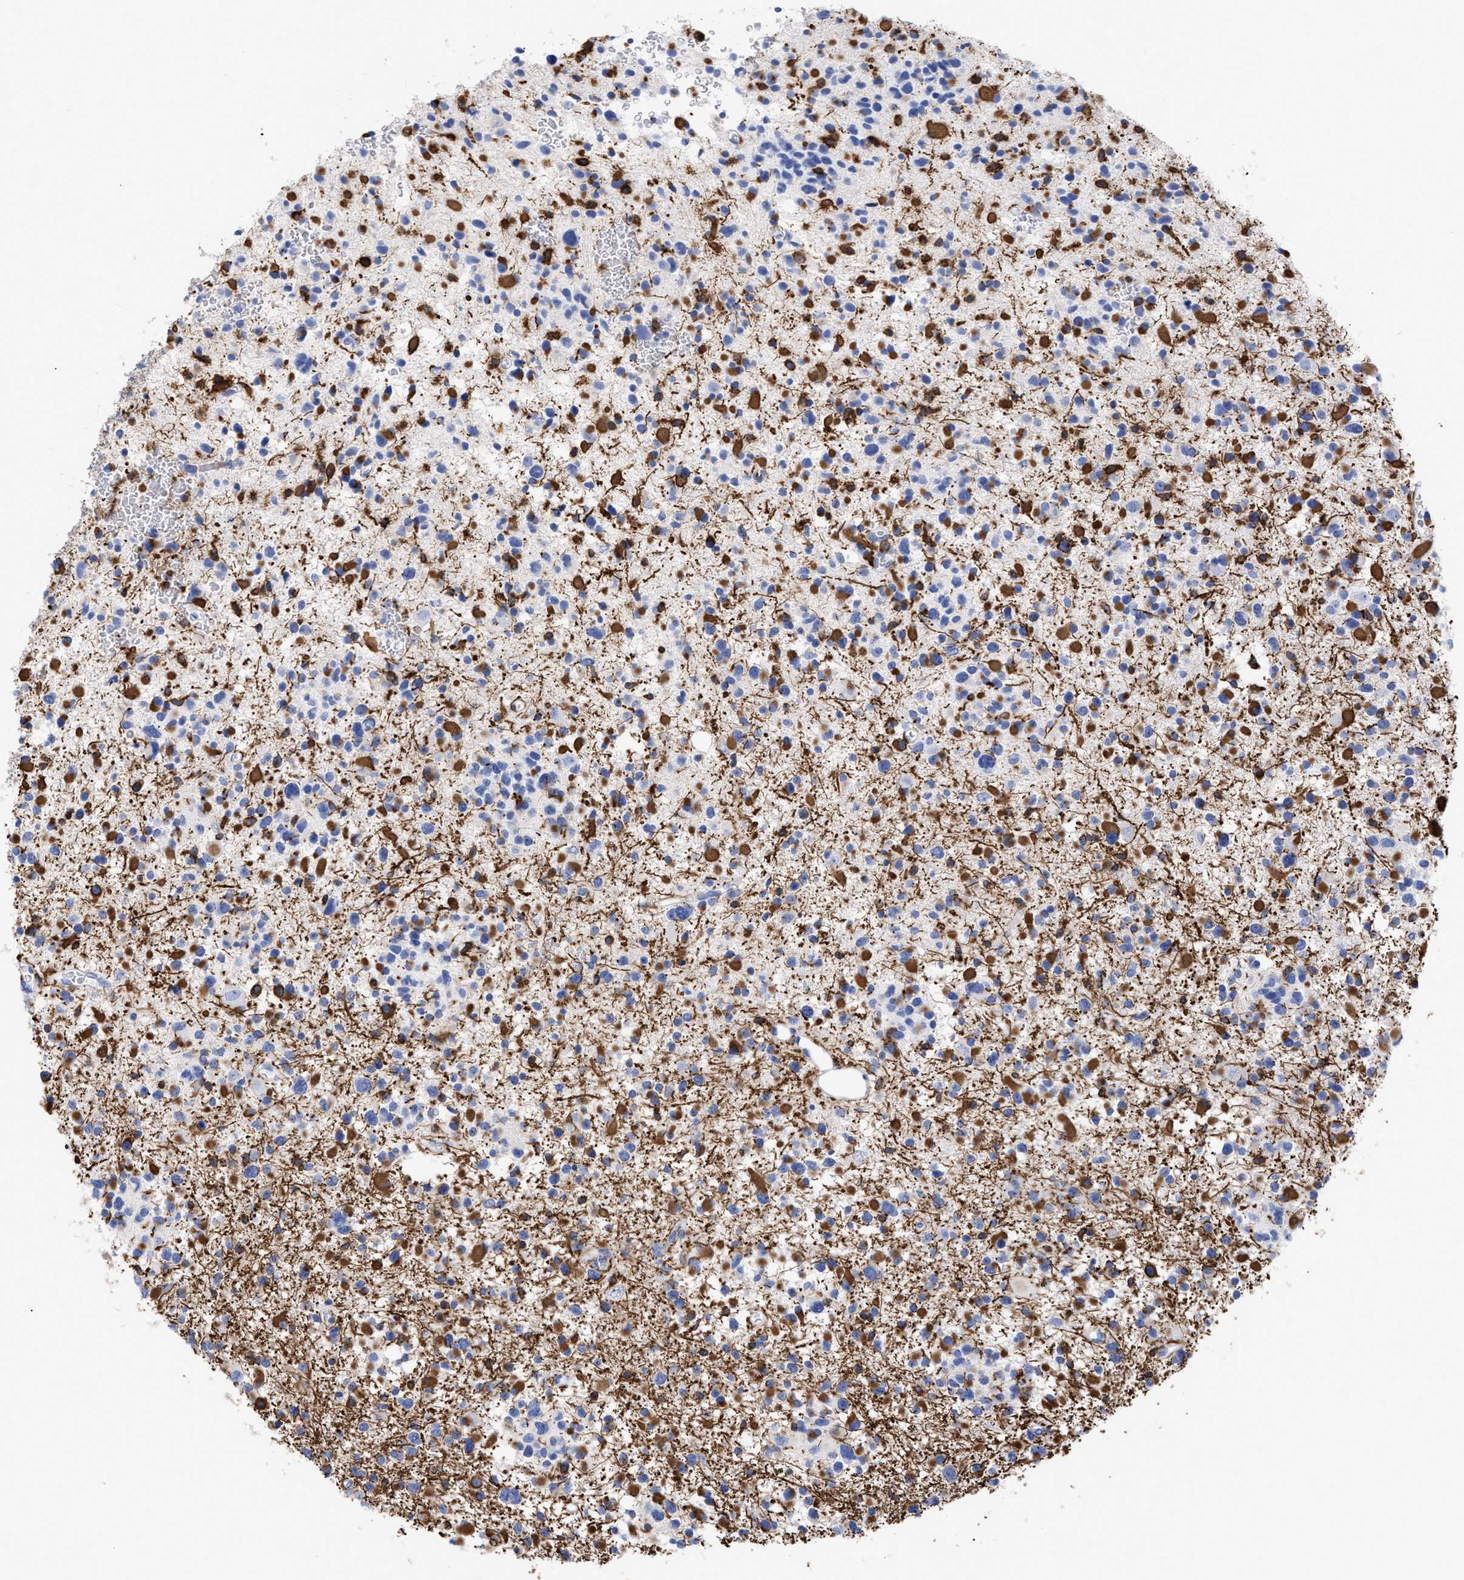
{"staining": {"intensity": "moderate", "quantity": "25%-75%", "location": "cytoplasmic/membranous"}, "tissue": "glioma", "cell_type": "Tumor cells", "image_type": "cancer", "snomed": [{"axis": "morphology", "description": "Glioma, malignant, Low grade"}, {"axis": "topography", "description": "Brain"}], "caption": "Immunohistochemical staining of malignant low-grade glioma exhibits moderate cytoplasmic/membranous protein staining in approximately 25%-75% of tumor cells.", "gene": "HCLS1", "patient": {"sex": "female", "age": 22}}